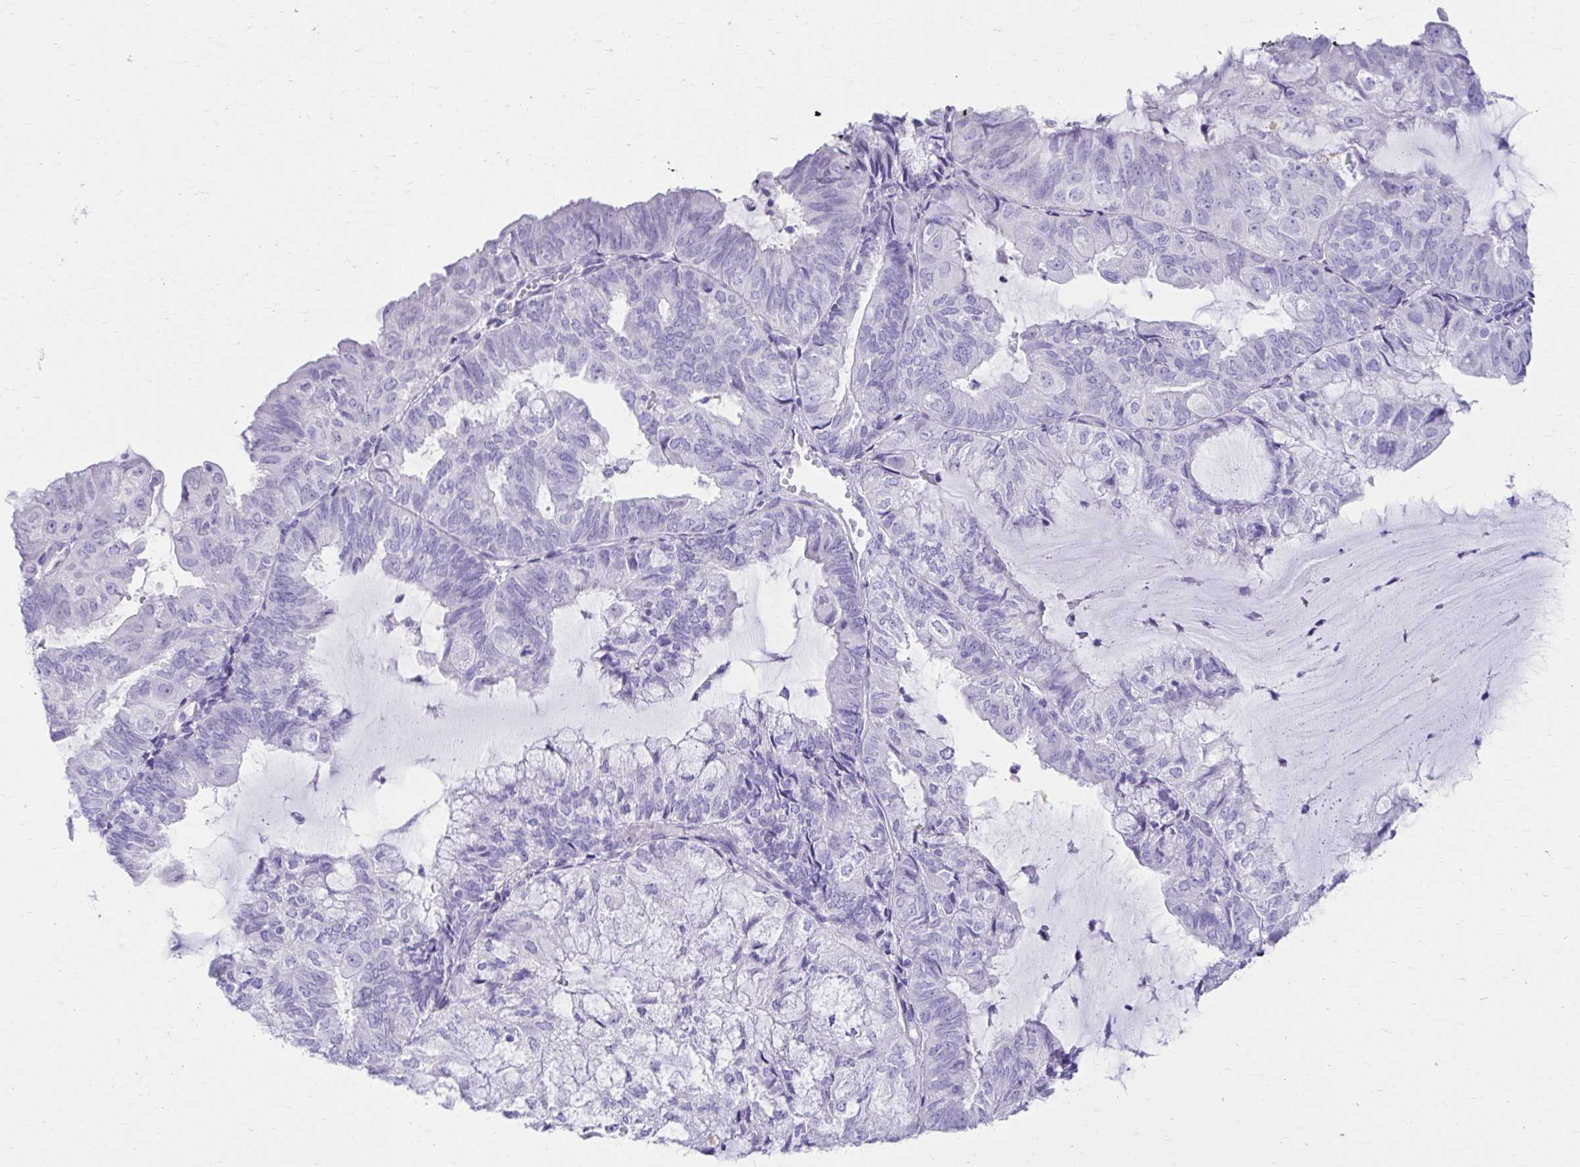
{"staining": {"intensity": "negative", "quantity": "none", "location": "none"}, "tissue": "endometrial cancer", "cell_type": "Tumor cells", "image_type": "cancer", "snomed": [{"axis": "morphology", "description": "Adenocarcinoma, NOS"}, {"axis": "topography", "description": "Endometrium"}], "caption": "Immunohistochemistry of human endometrial cancer (adenocarcinoma) shows no expression in tumor cells.", "gene": "ATP4B", "patient": {"sex": "female", "age": 81}}